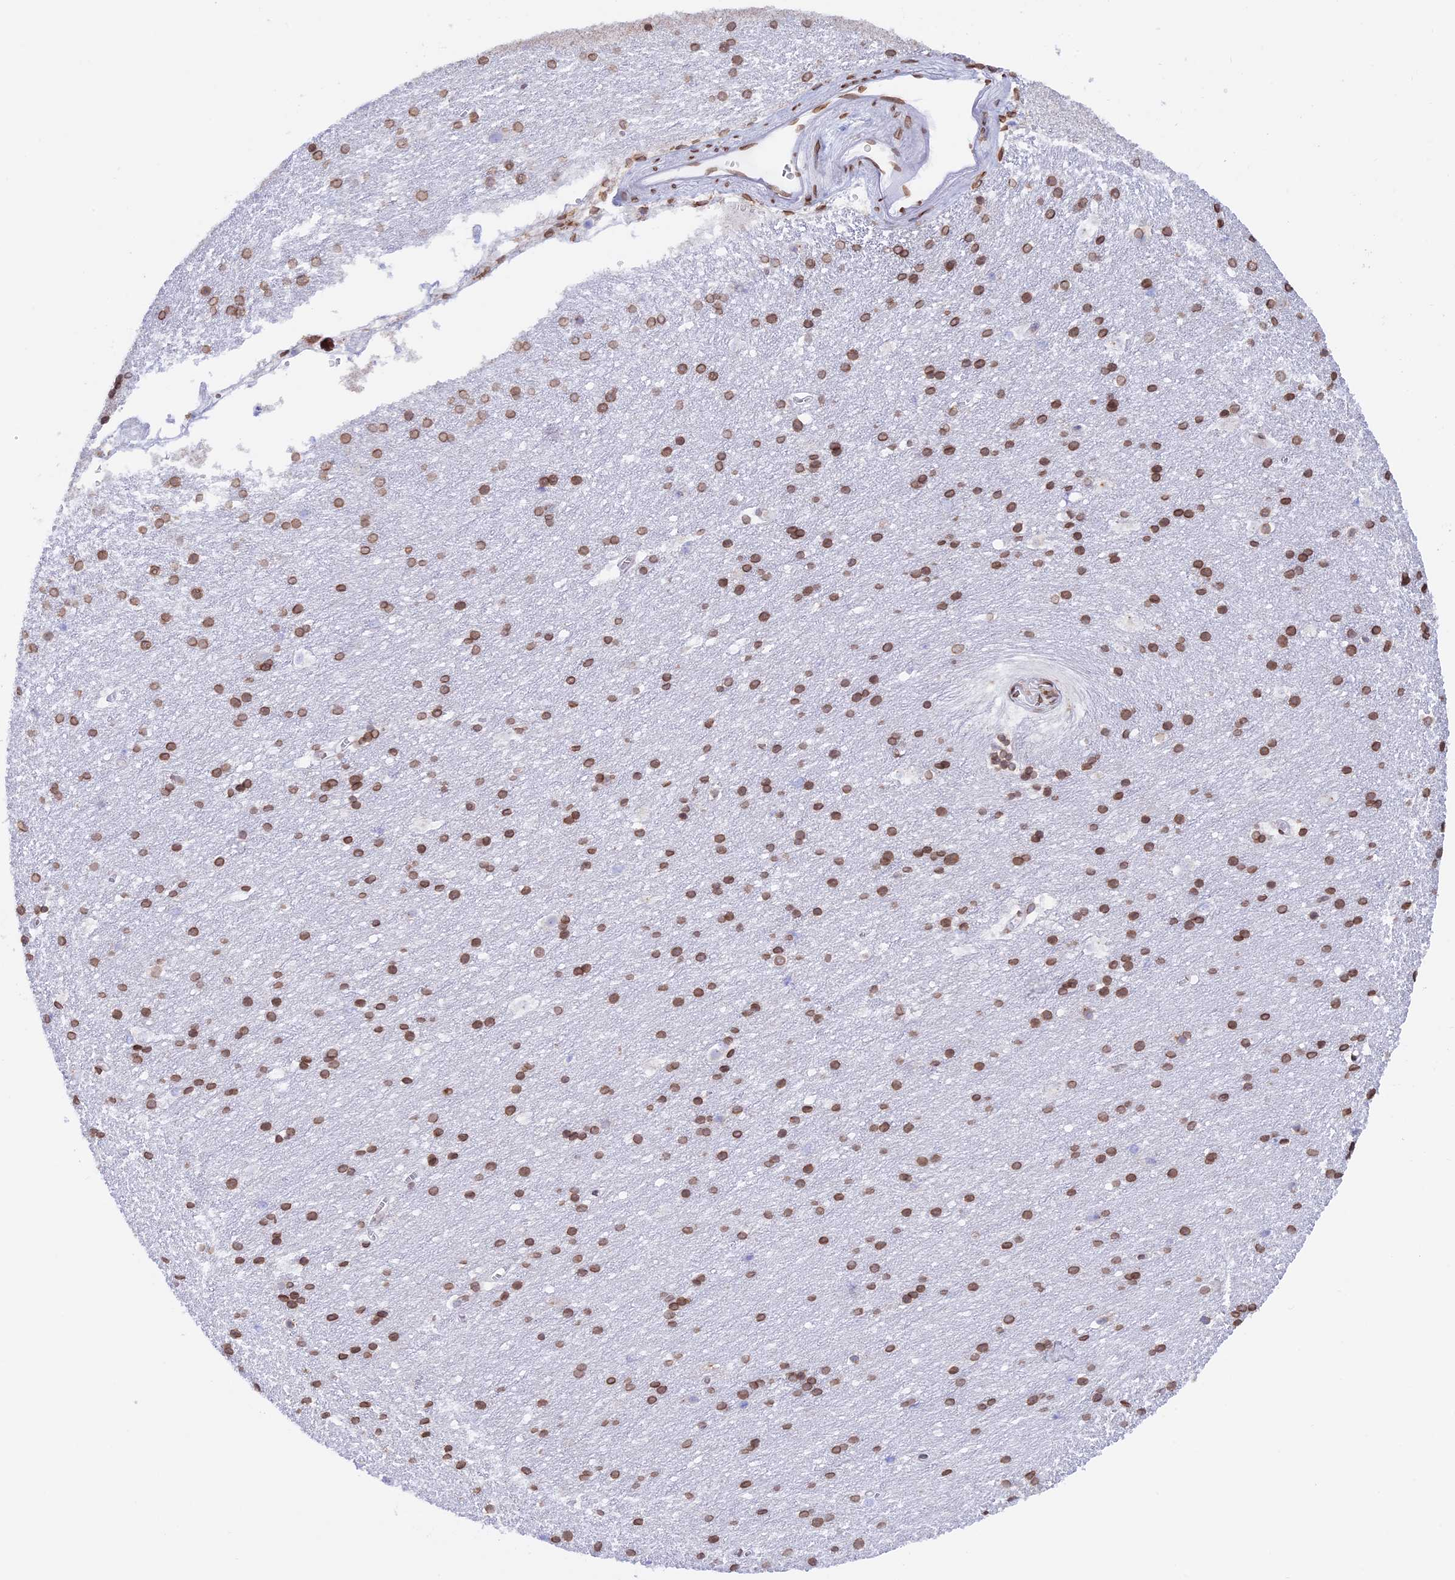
{"staining": {"intensity": "moderate", "quantity": "25%-75%", "location": "nuclear"}, "tissue": "cerebral cortex", "cell_type": "Endothelial cells", "image_type": "normal", "snomed": [{"axis": "morphology", "description": "Normal tissue, NOS"}, {"axis": "topography", "description": "Cerebral cortex"}], "caption": "The photomicrograph shows immunohistochemical staining of unremarkable cerebral cortex. There is moderate nuclear expression is appreciated in about 25%-75% of endothelial cells.", "gene": "TMPRSS7", "patient": {"sex": "male", "age": 54}}